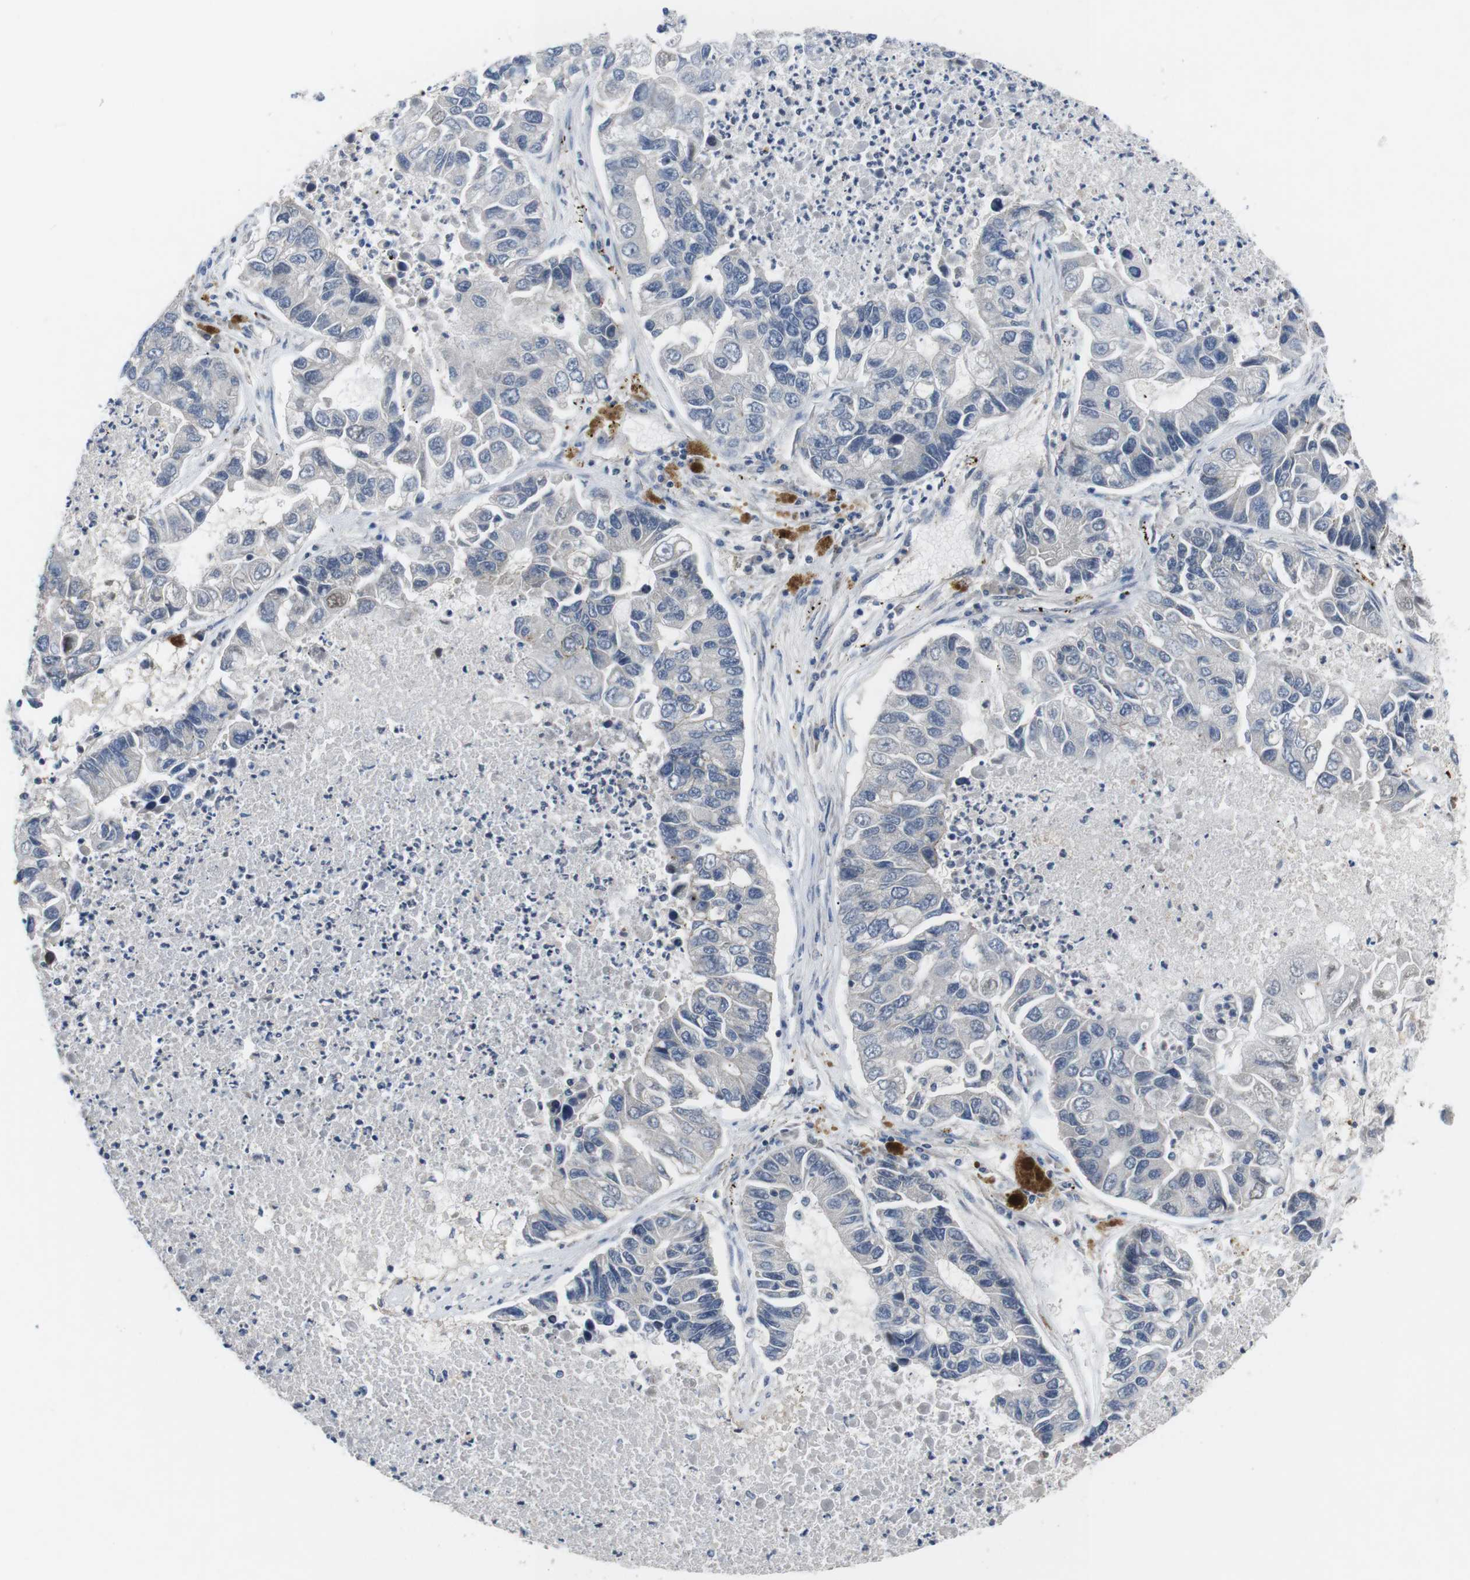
{"staining": {"intensity": "negative", "quantity": "none", "location": "none"}, "tissue": "lung cancer", "cell_type": "Tumor cells", "image_type": "cancer", "snomed": [{"axis": "morphology", "description": "Adenocarcinoma, NOS"}, {"axis": "topography", "description": "Lung"}], "caption": "A high-resolution histopathology image shows immunohistochemistry (IHC) staining of lung cancer, which demonstrates no significant staining in tumor cells.", "gene": "NECTIN1", "patient": {"sex": "female", "age": 51}}